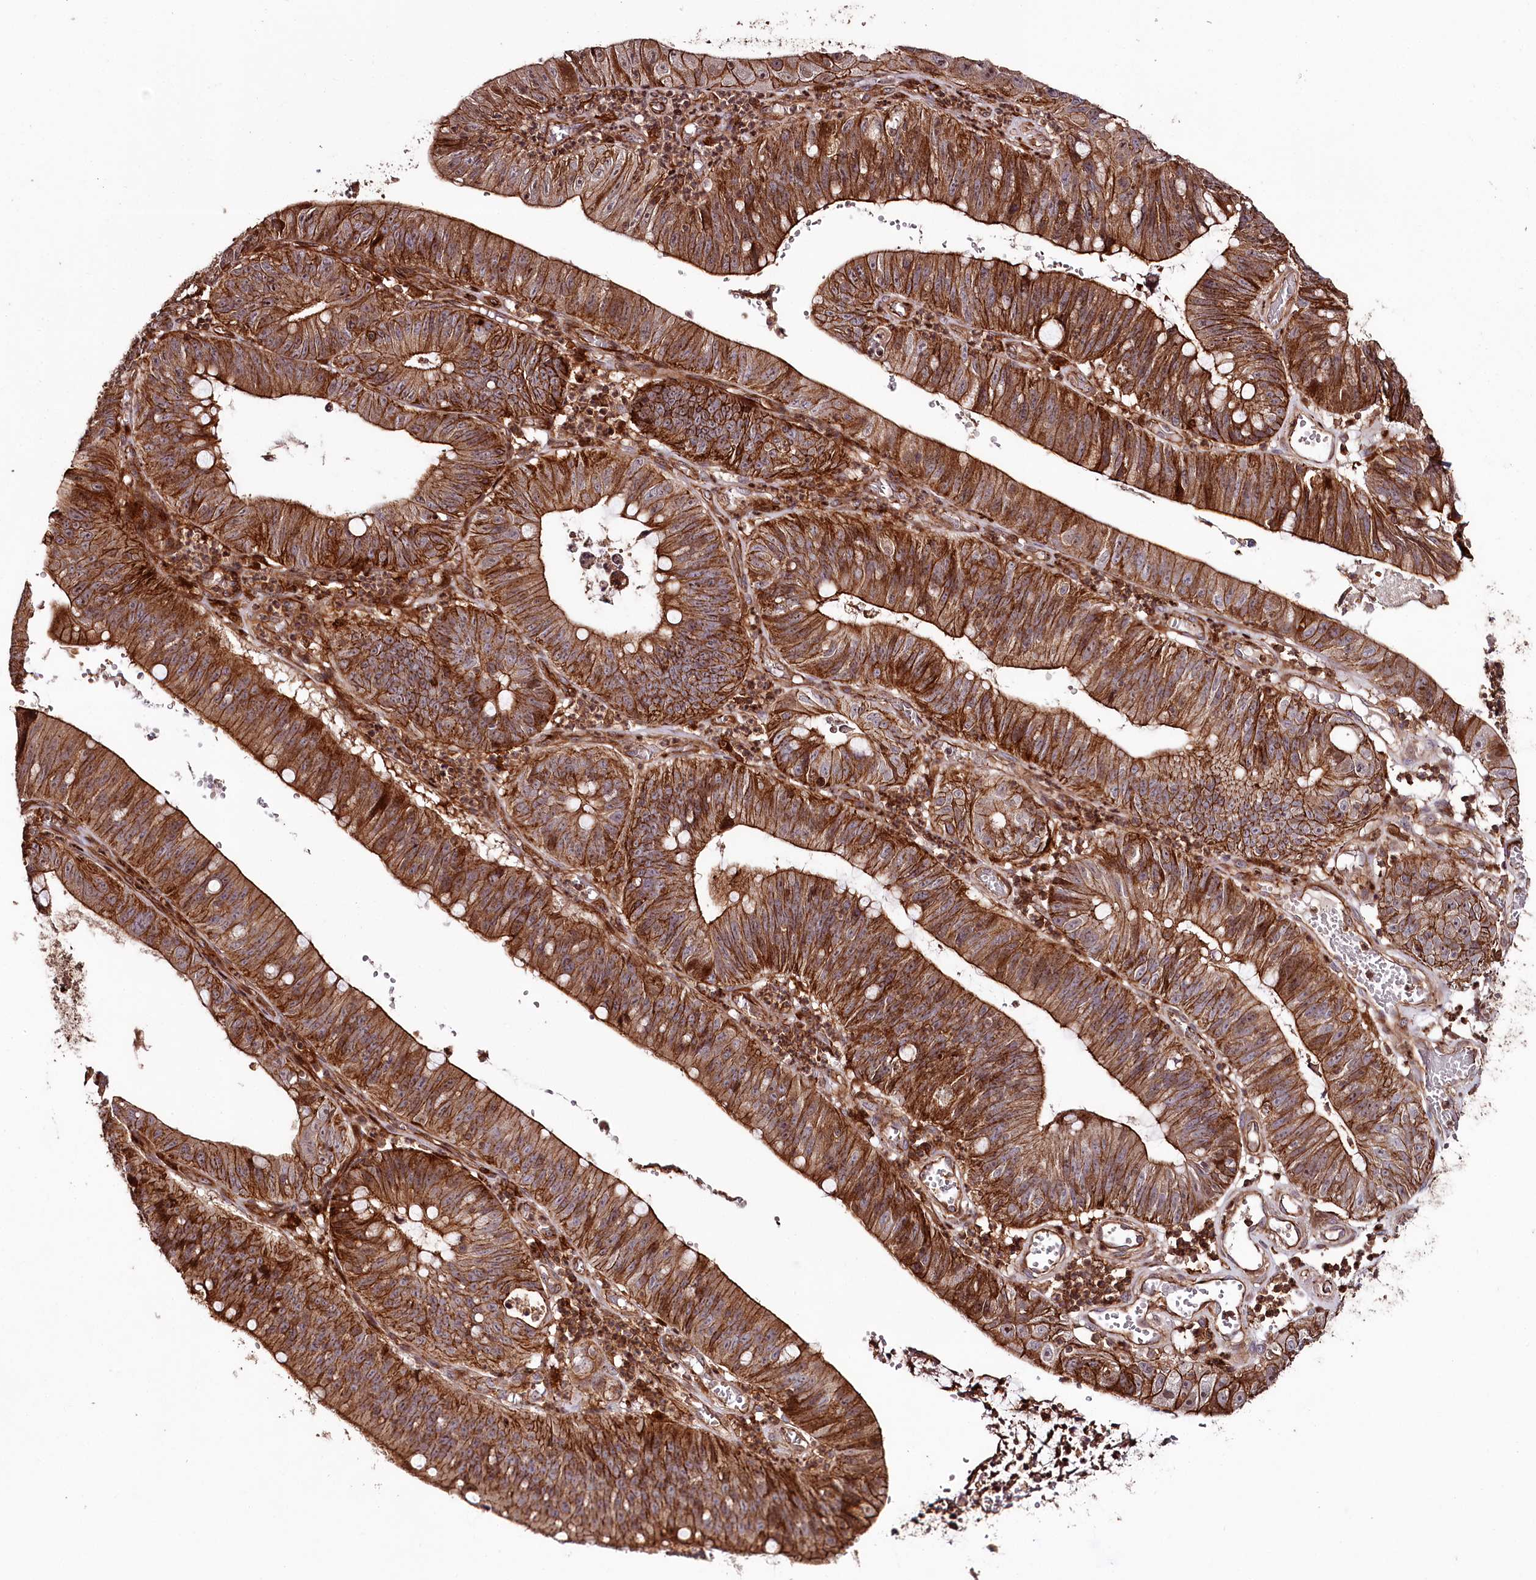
{"staining": {"intensity": "strong", "quantity": ">75%", "location": "cytoplasmic/membranous"}, "tissue": "stomach cancer", "cell_type": "Tumor cells", "image_type": "cancer", "snomed": [{"axis": "morphology", "description": "Adenocarcinoma, NOS"}, {"axis": "topography", "description": "Stomach"}], "caption": "DAB (3,3'-diaminobenzidine) immunohistochemical staining of human adenocarcinoma (stomach) reveals strong cytoplasmic/membranous protein expression in approximately >75% of tumor cells.", "gene": "KIF14", "patient": {"sex": "male", "age": 59}}